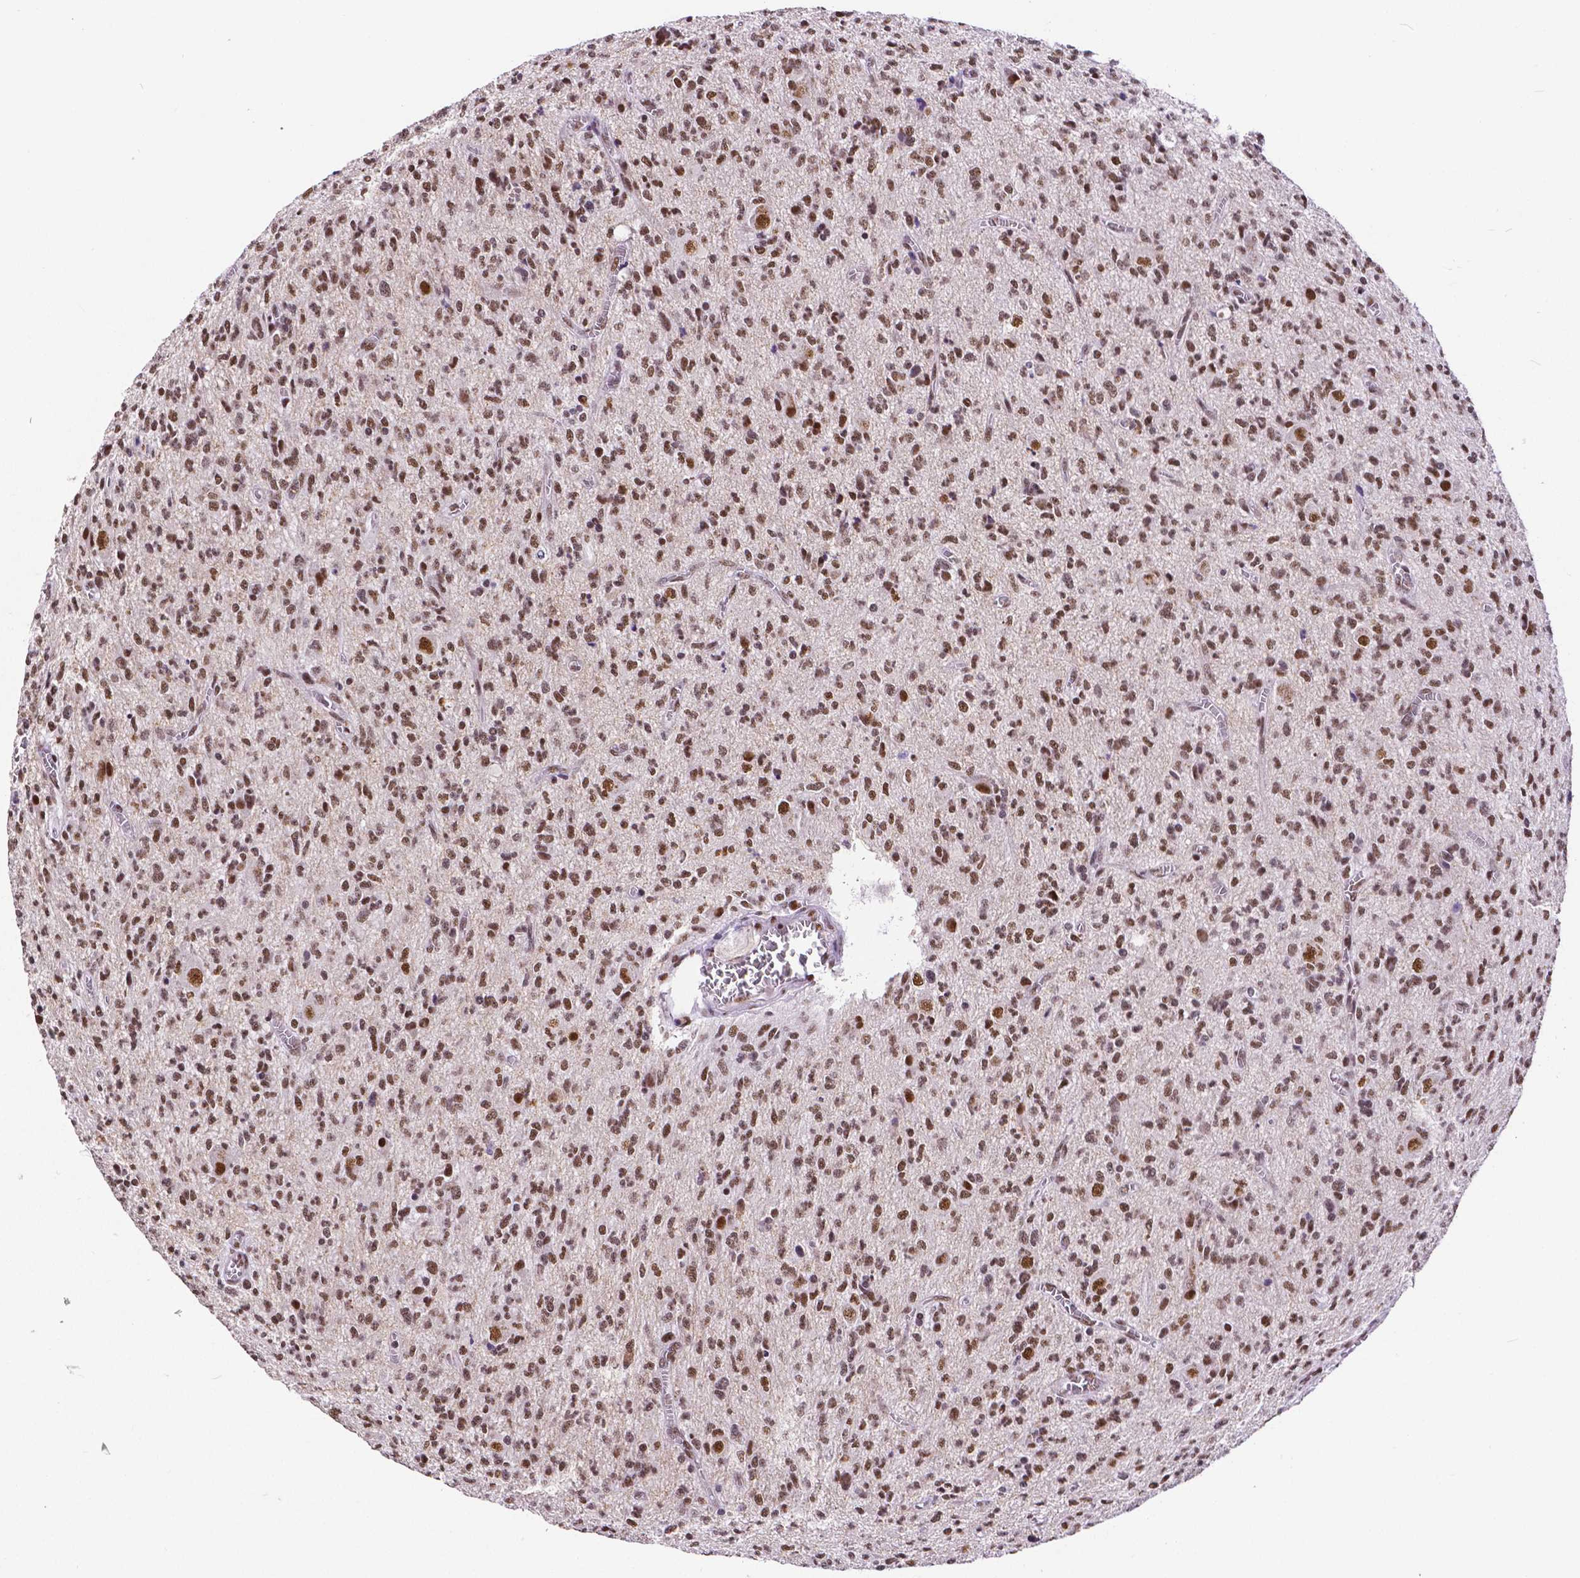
{"staining": {"intensity": "moderate", "quantity": ">75%", "location": "nuclear"}, "tissue": "glioma", "cell_type": "Tumor cells", "image_type": "cancer", "snomed": [{"axis": "morphology", "description": "Glioma, malignant, Low grade"}, {"axis": "topography", "description": "Brain"}], "caption": "Immunohistochemical staining of human low-grade glioma (malignant) exhibits medium levels of moderate nuclear protein positivity in about >75% of tumor cells.", "gene": "ATRX", "patient": {"sex": "male", "age": 64}}